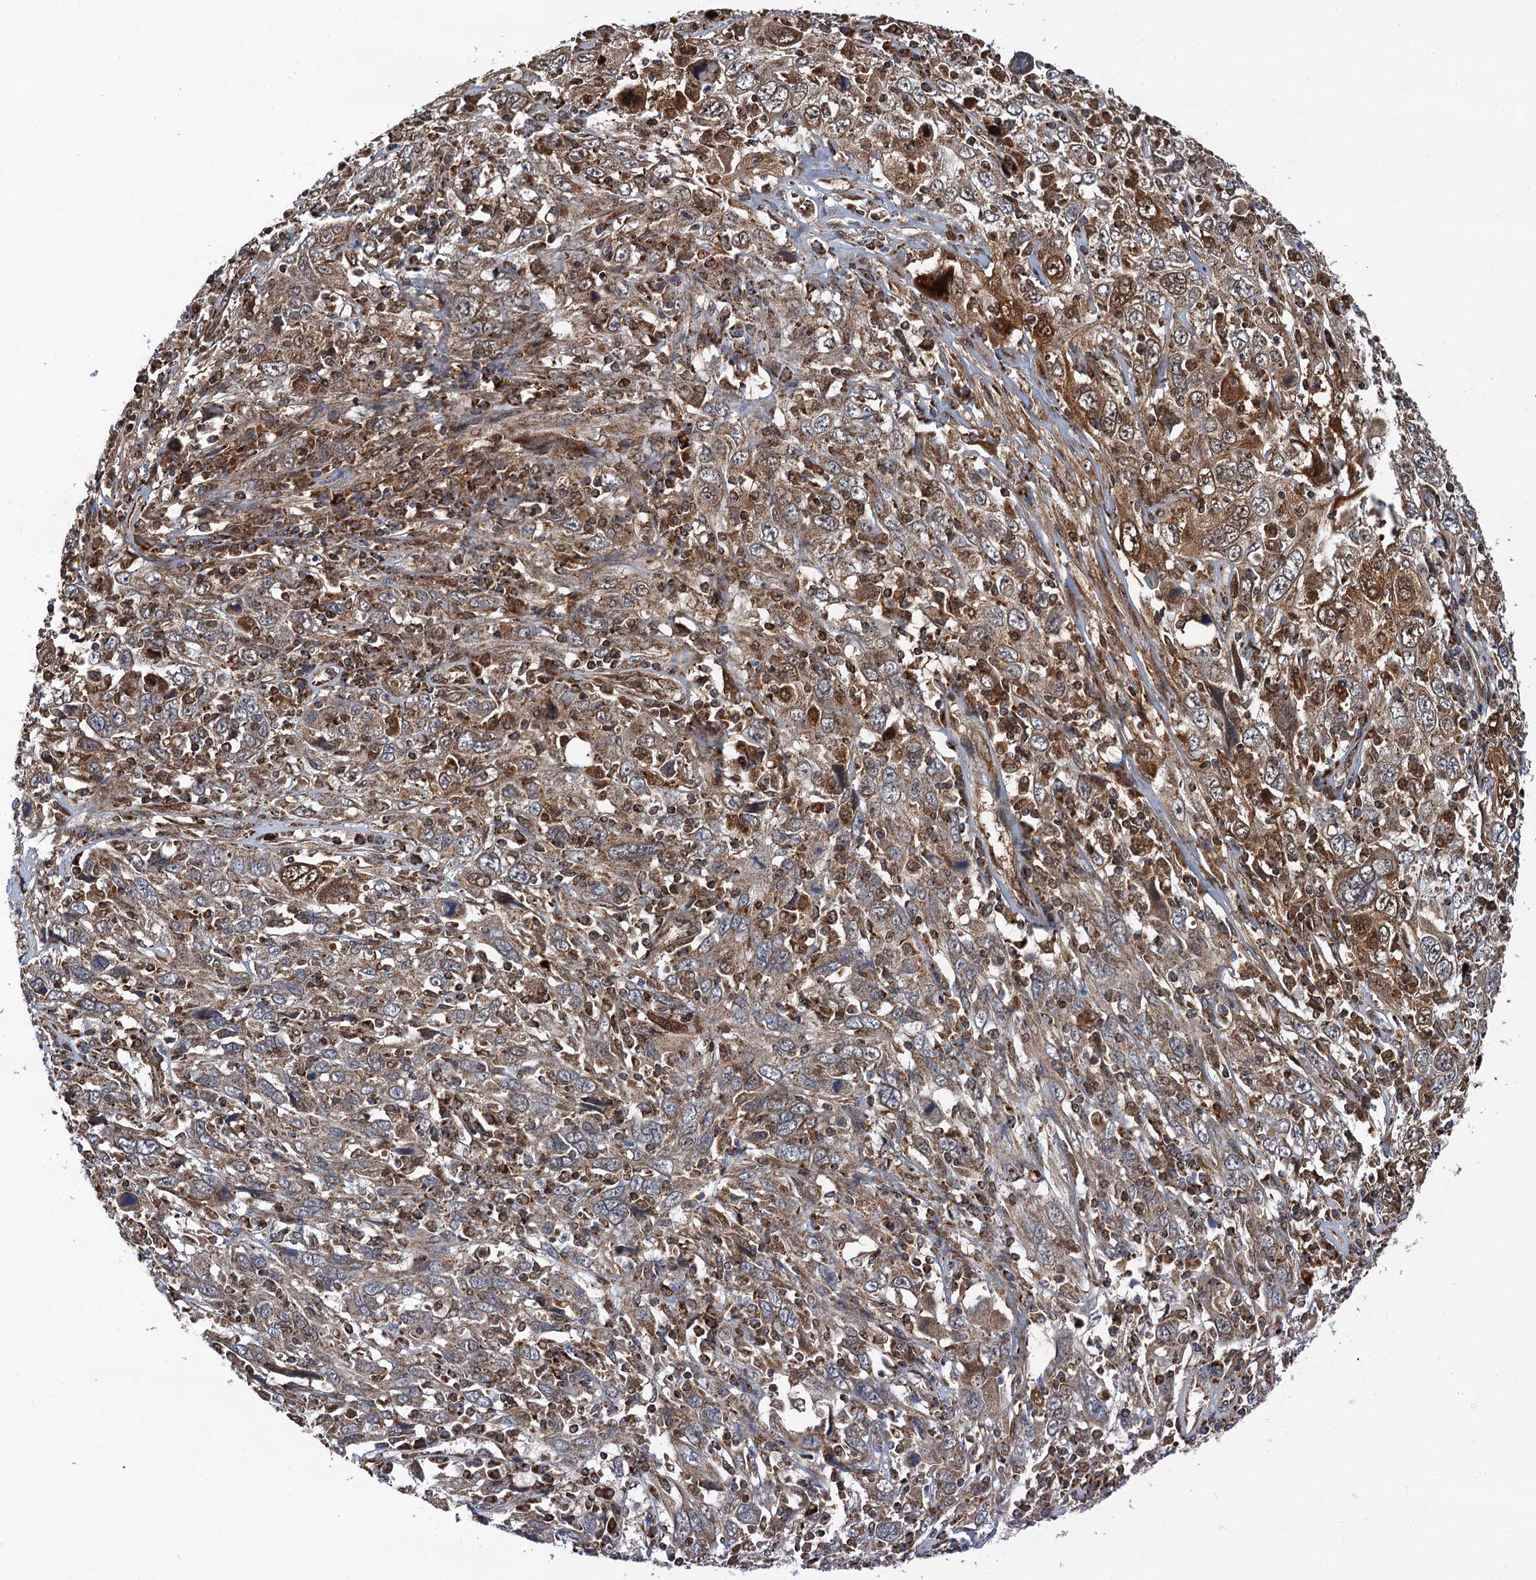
{"staining": {"intensity": "moderate", "quantity": ">75%", "location": "cytoplasmic/membranous,nuclear"}, "tissue": "cervical cancer", "cell_type": "Tumor cells", "image_type": "cancer", "snomed": [{"axis": "morphology", "description": "Squamous cell carcinoma, NOS"}, {"axis": "topography", "description": "Cervix"}], "caption": "Protein staining shows moderate cytoplasmic/membranous and nuclear staining in about >75% of tumor cells in squamous cell carcinoma (cervical).", "gene": "CMPK2", "patient": {"sex": "female", "age": 46}}